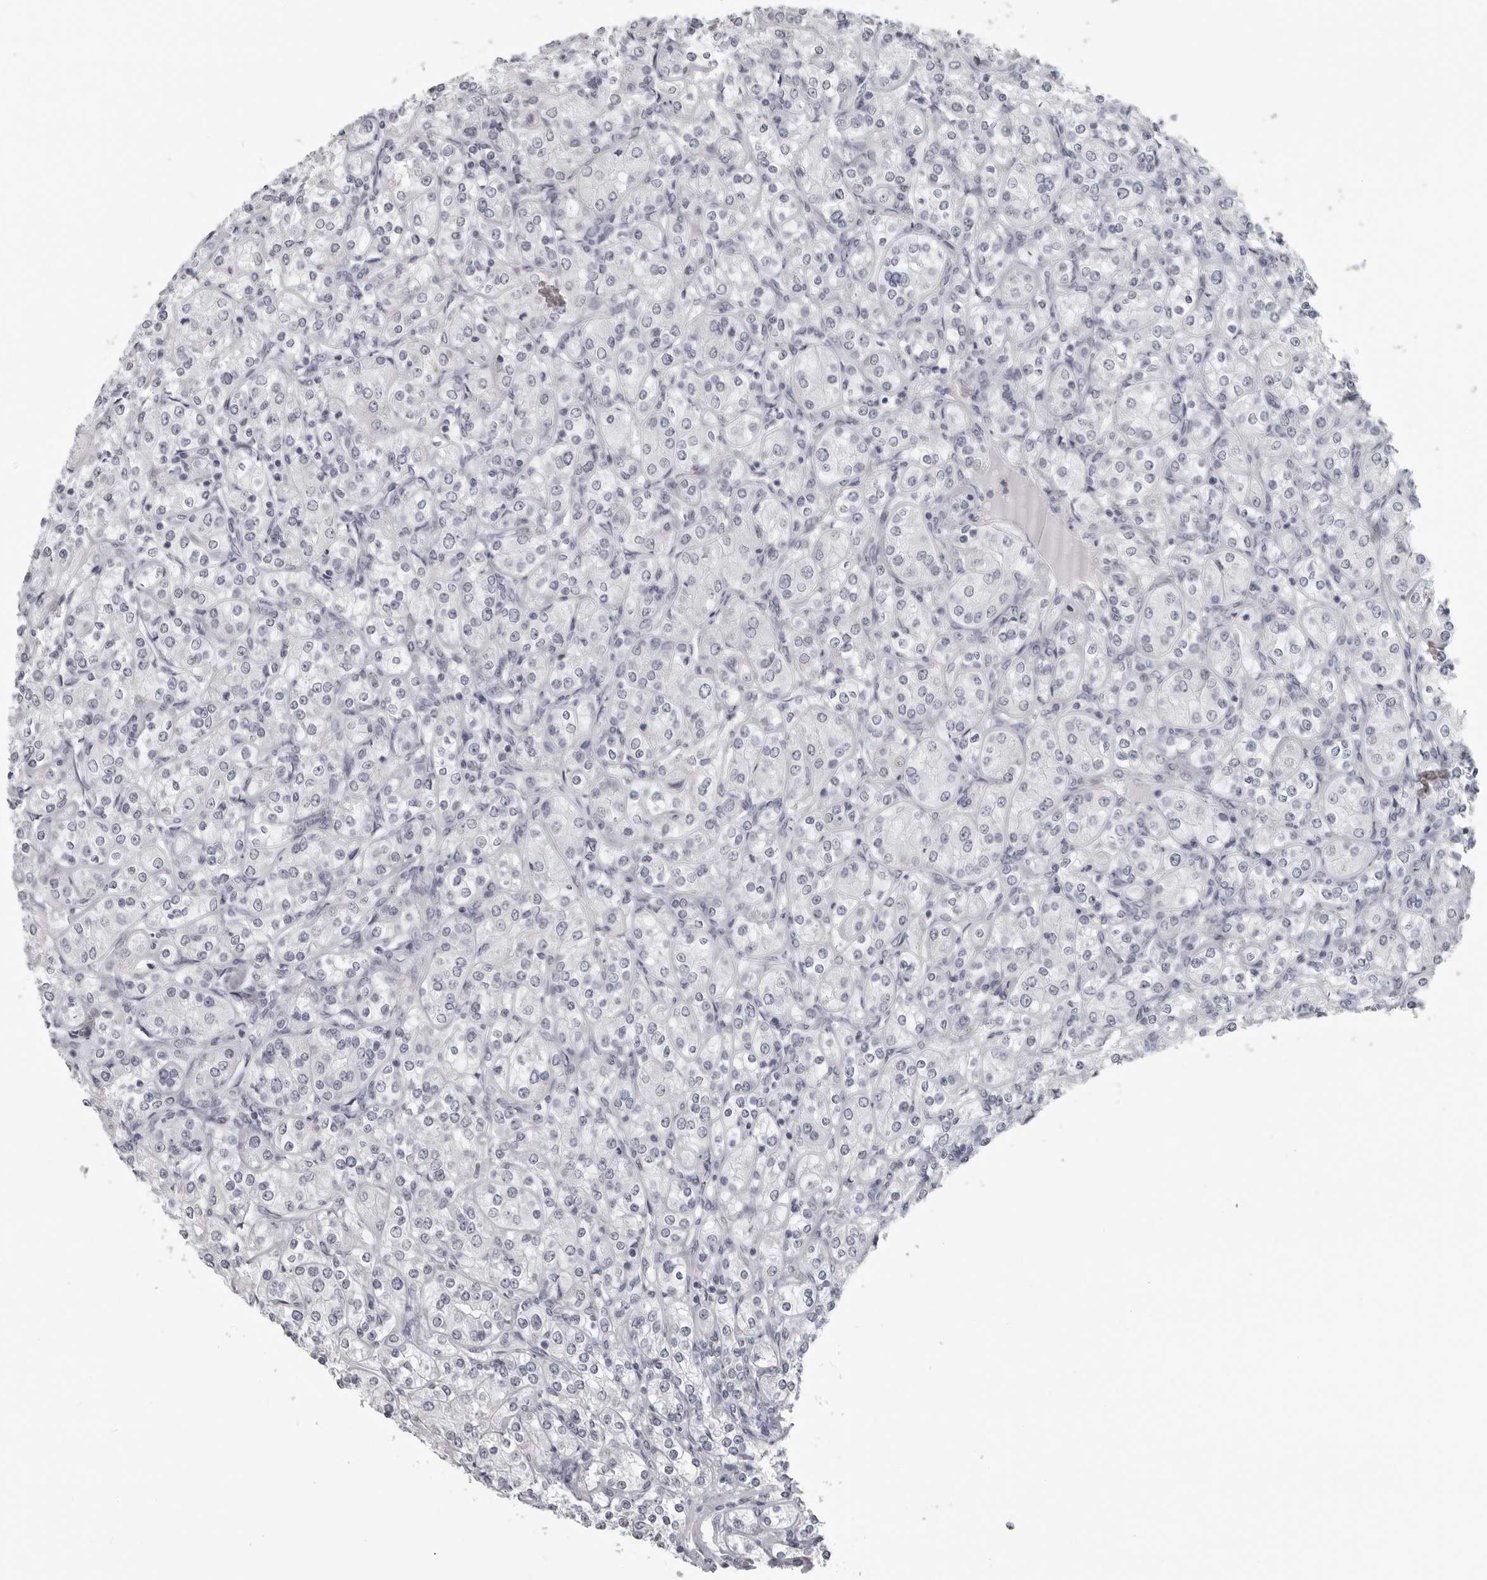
{"staining": {"intensity": "negative", "quantity": "none", "location": "none"}, "tissue": "renal cancer", "cell_type": "Tumor cells", "image_type": "cancer", "snomed": [{"axis": "morphology", "description": "Adenocarcinoma, NOS"}, {"axis": "topography", "description": "Kidney"}], "caption": "Tumor cells show no significant protein positivity in adenocarcinoma (renal).", "gene": "OPLAH", "patient": {"sex": "male", "age": 77}}